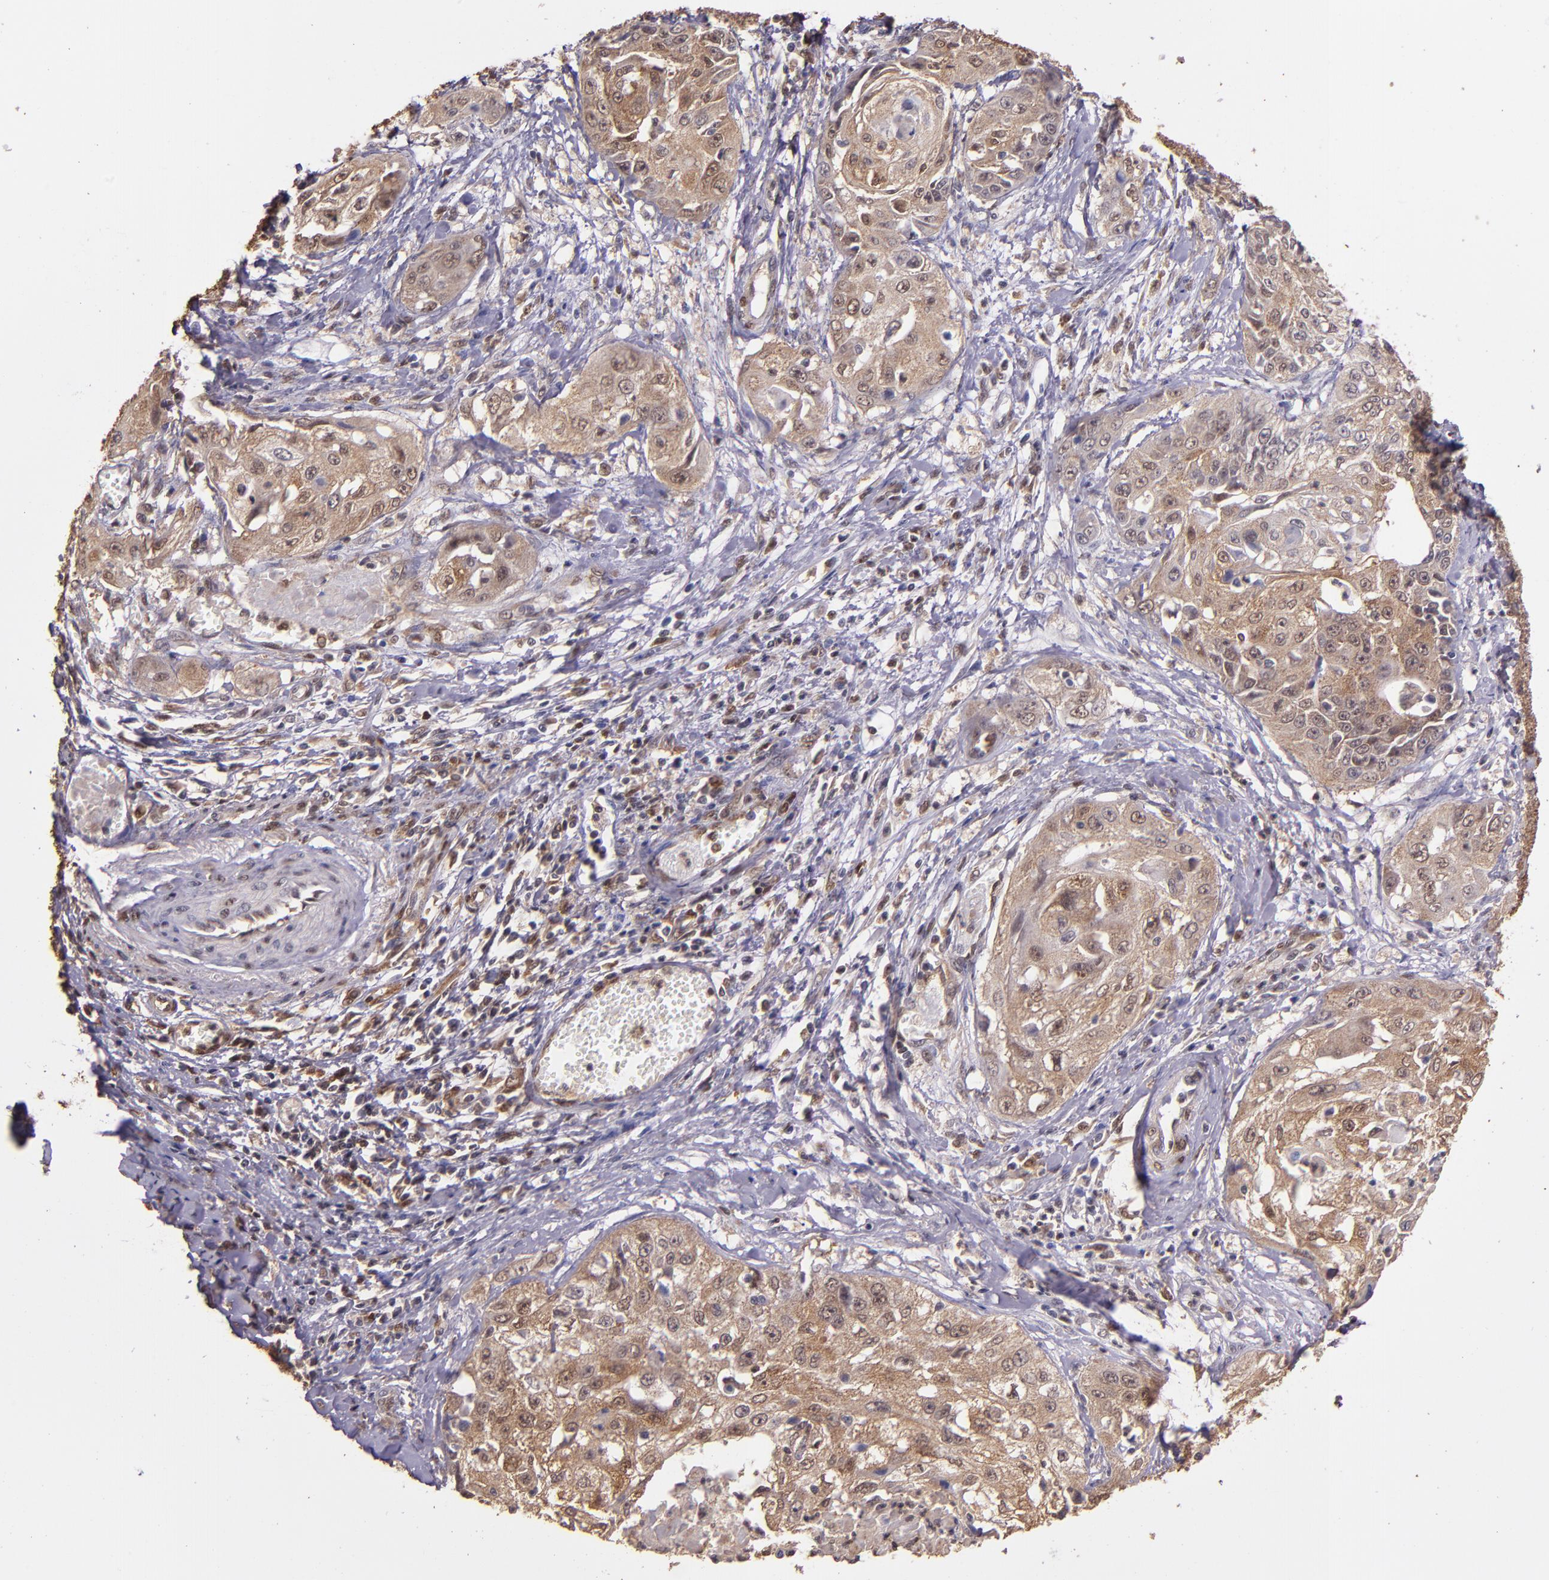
{"staining": {"intensity": "moderate", "quantity": ">75%", "location": "cytoplasmic/membranous,nuclear"}, "tissue": "cervical cancer", "cell_type": "Tumor cells", "image_type": "cancer", "snomed": [{"axis": "morphology", "description": "Squamous cell carcinoma, NOS"}, {"axis": "topography", "description": "Cervix"}], "caption": "Immunohistochemical staining of cervical cancer (squamous cell carcinoma) reveals moderate cytoplasmic/membranous and nuclear protein expression in about >75% of tumor cells.", "gene": "STAT6", "patient": {"sex": "female", "age": 64}}